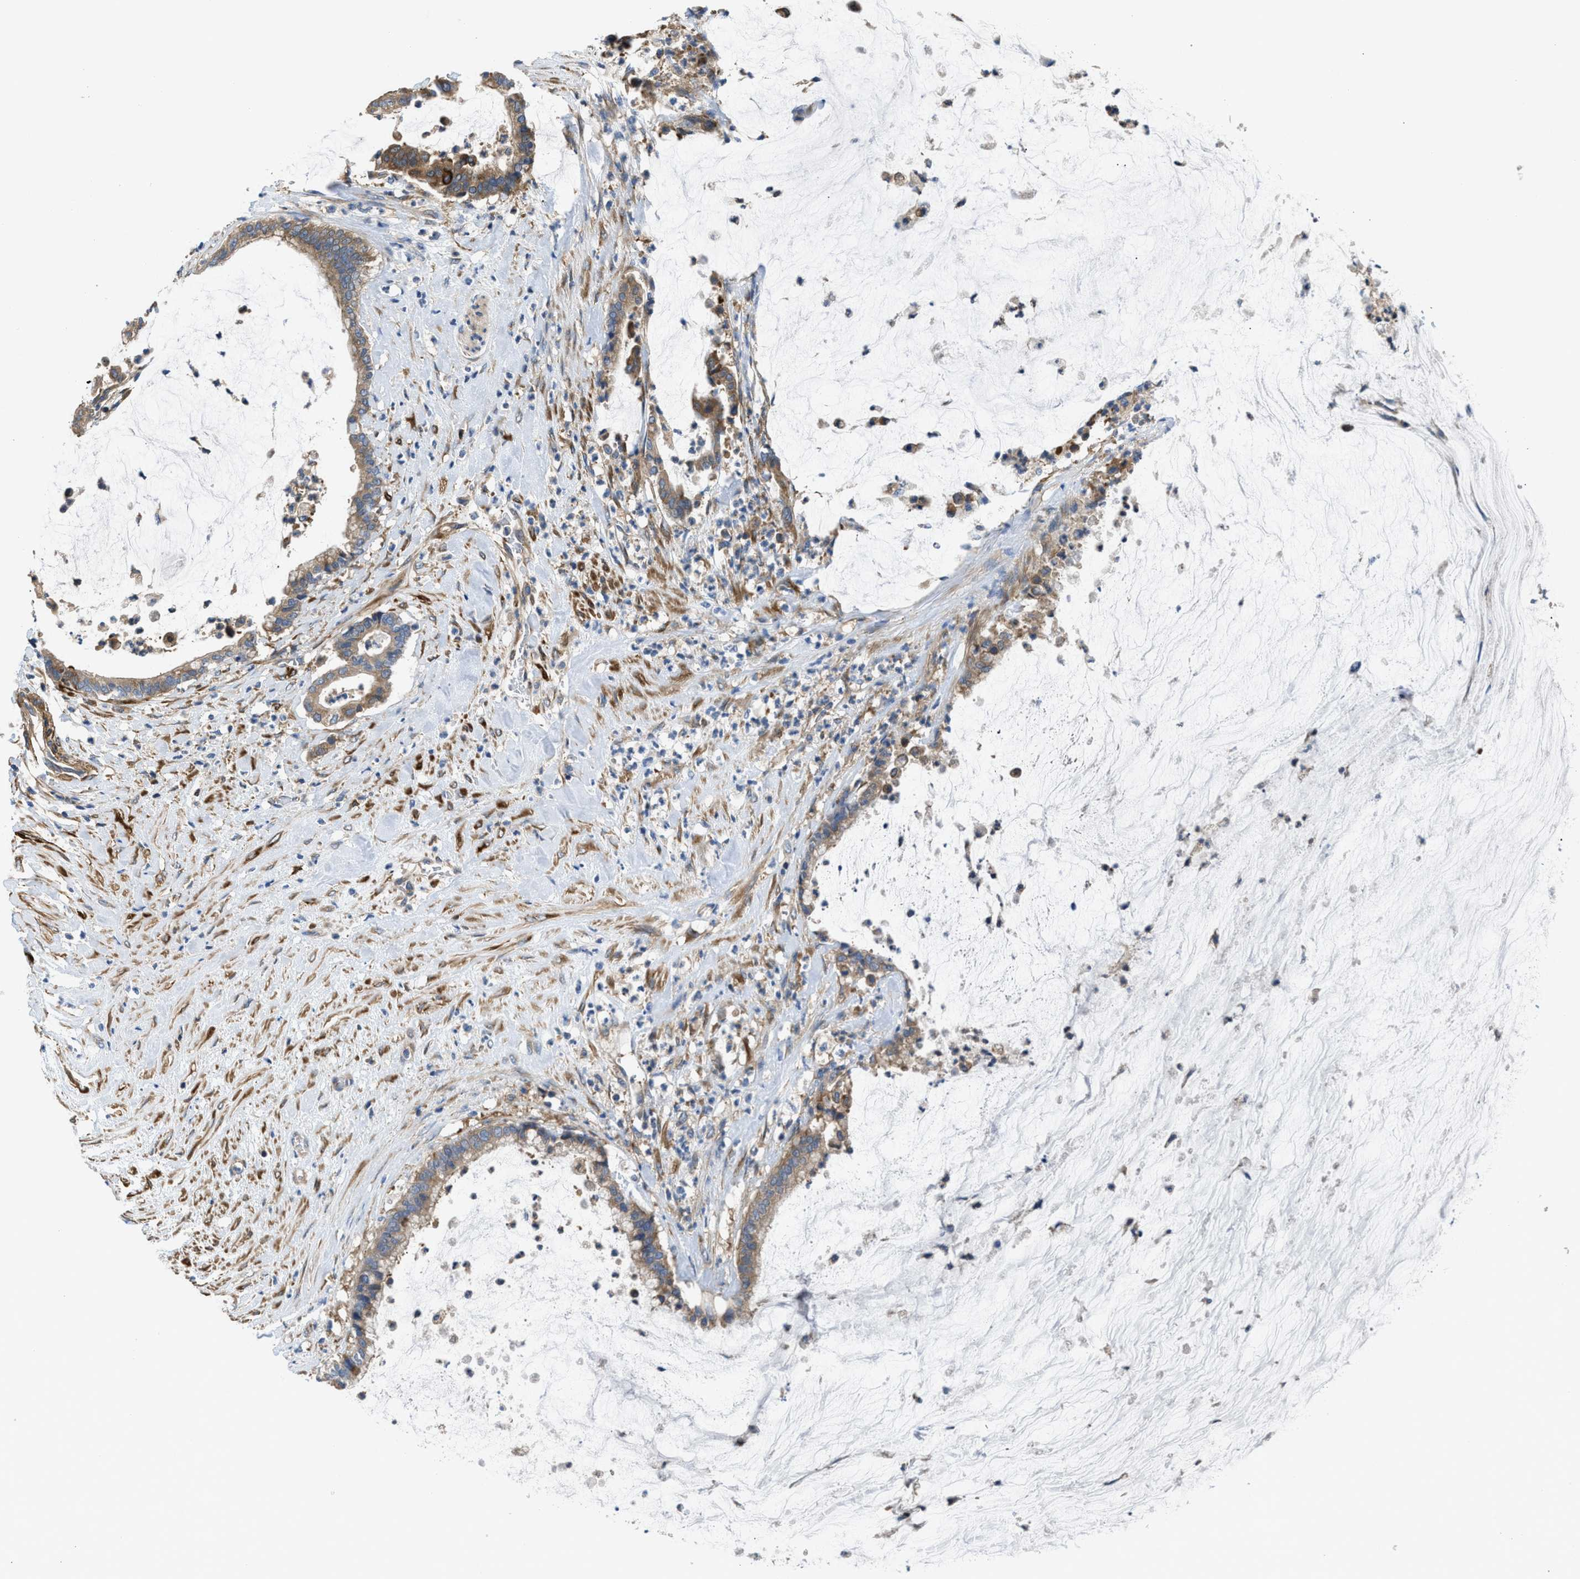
{"staining": {"intensity": "moderate", "quantity": ">75%", "location": "cytoplasmic/membranous"}, "tissue": "pancreatic cancer", "cell_type": "Tumor cells", "image_type": "cancer", "snomed": [{"axis": "morphology", "description": "Adenocarcinoma, NOS"}, {"axis": "topography", "description": "Pancreas"}], "caption": "Tumor cells reveal moderate cytoplasmic/membranous expression in about >75% of cells in pancreatic cancer.", "gene": "CHKB", "patient": {"sex": "male", "age": 41}}